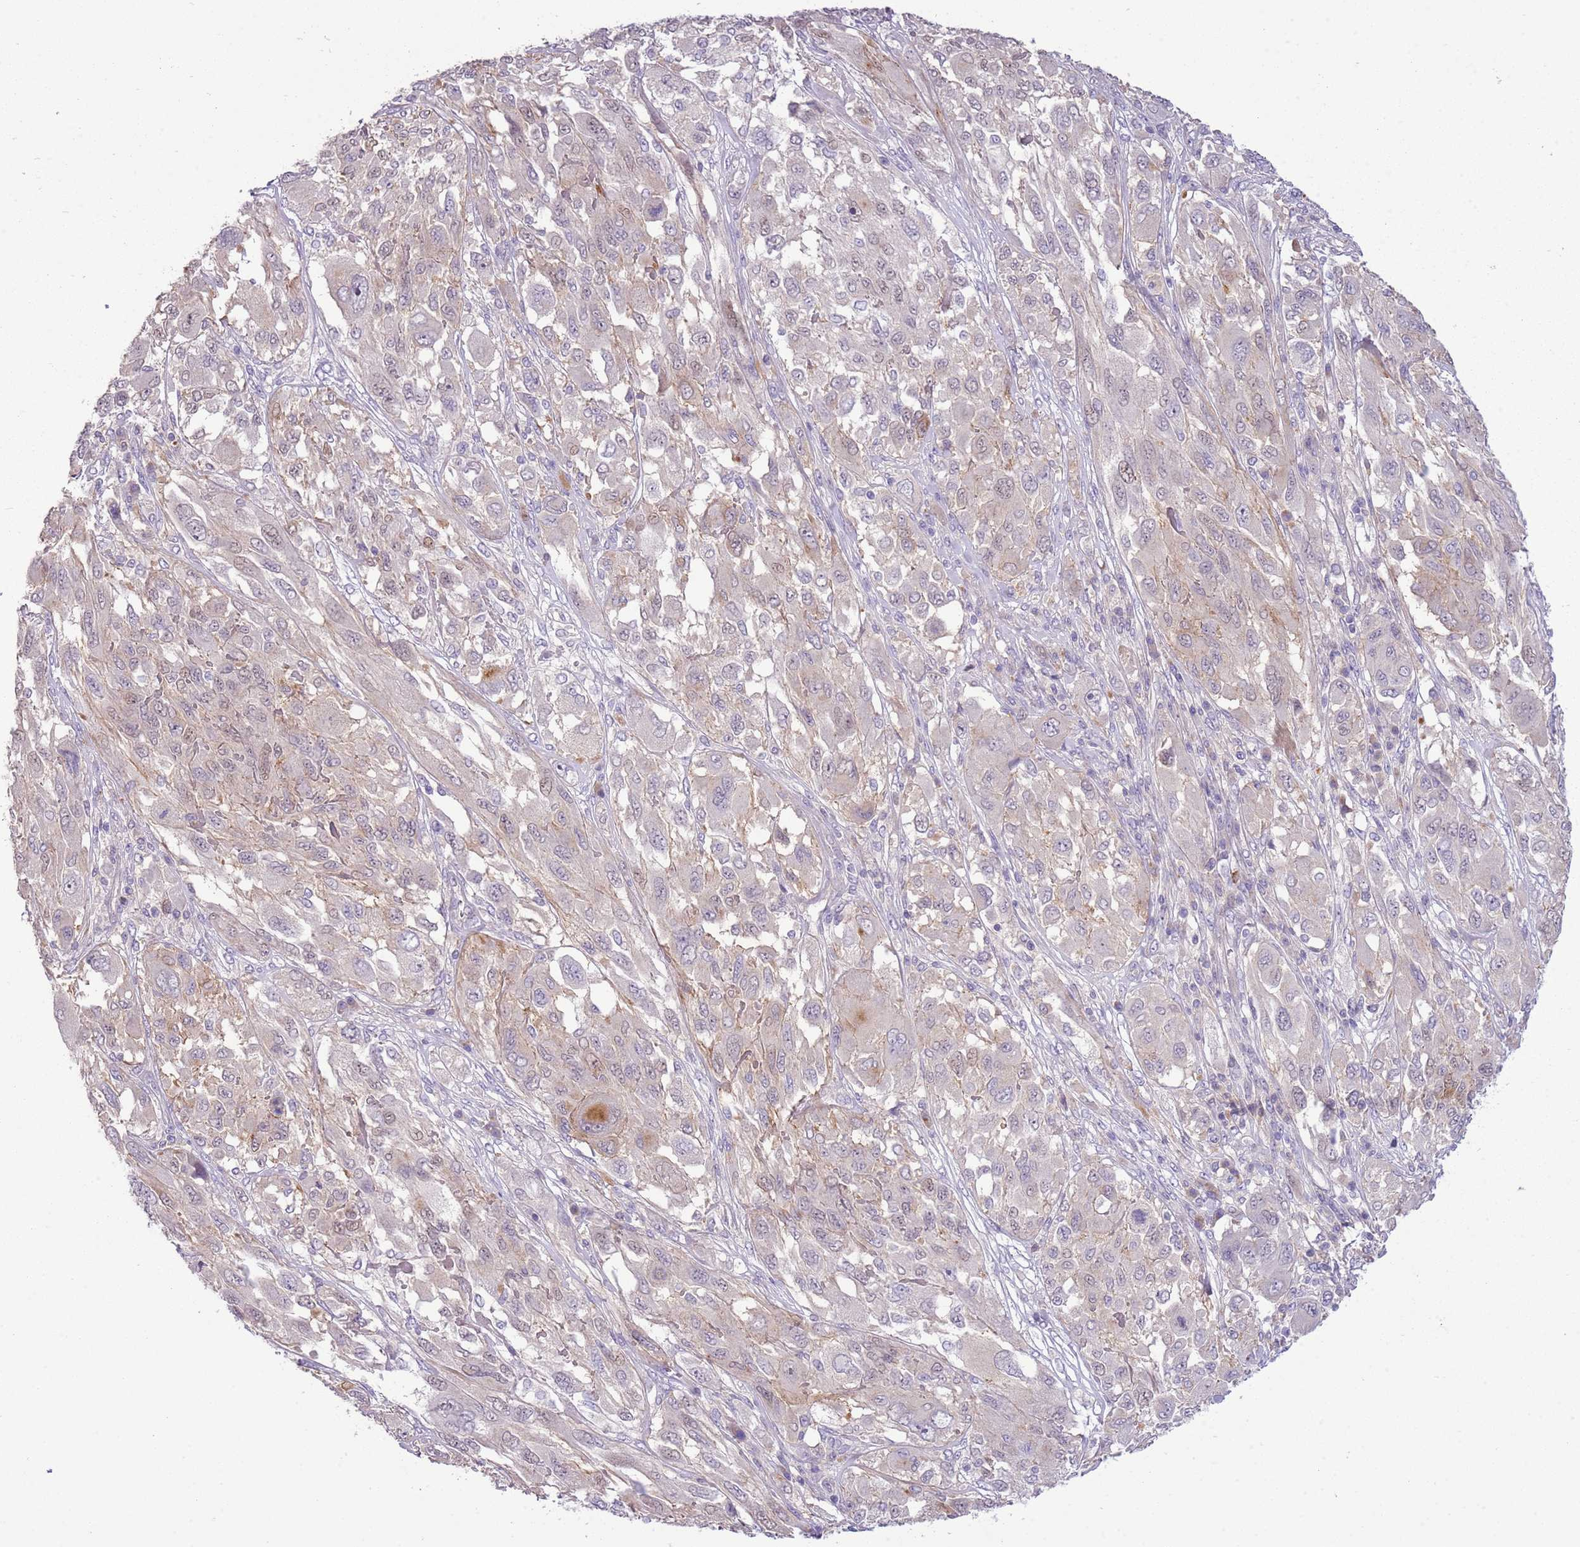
{"staining": {"intensity": "weak", "quantity": "<25%", "location": "nuclear"}, "tissue": "melanoma", "cell_type": "Tumor cells", "image_type": "cancer", "snomed": [{"axis": "morphology", "description": "Malignant melanoma, NOS"}, {"axis": "topography", "description": "Skin"}], "caption": "Tumor cells show no significant positivity in malignant melanoma. Nuclei are stained in blue.", "gene": "SCAMP5", "patient": {"sex": "female", "age": 91}}